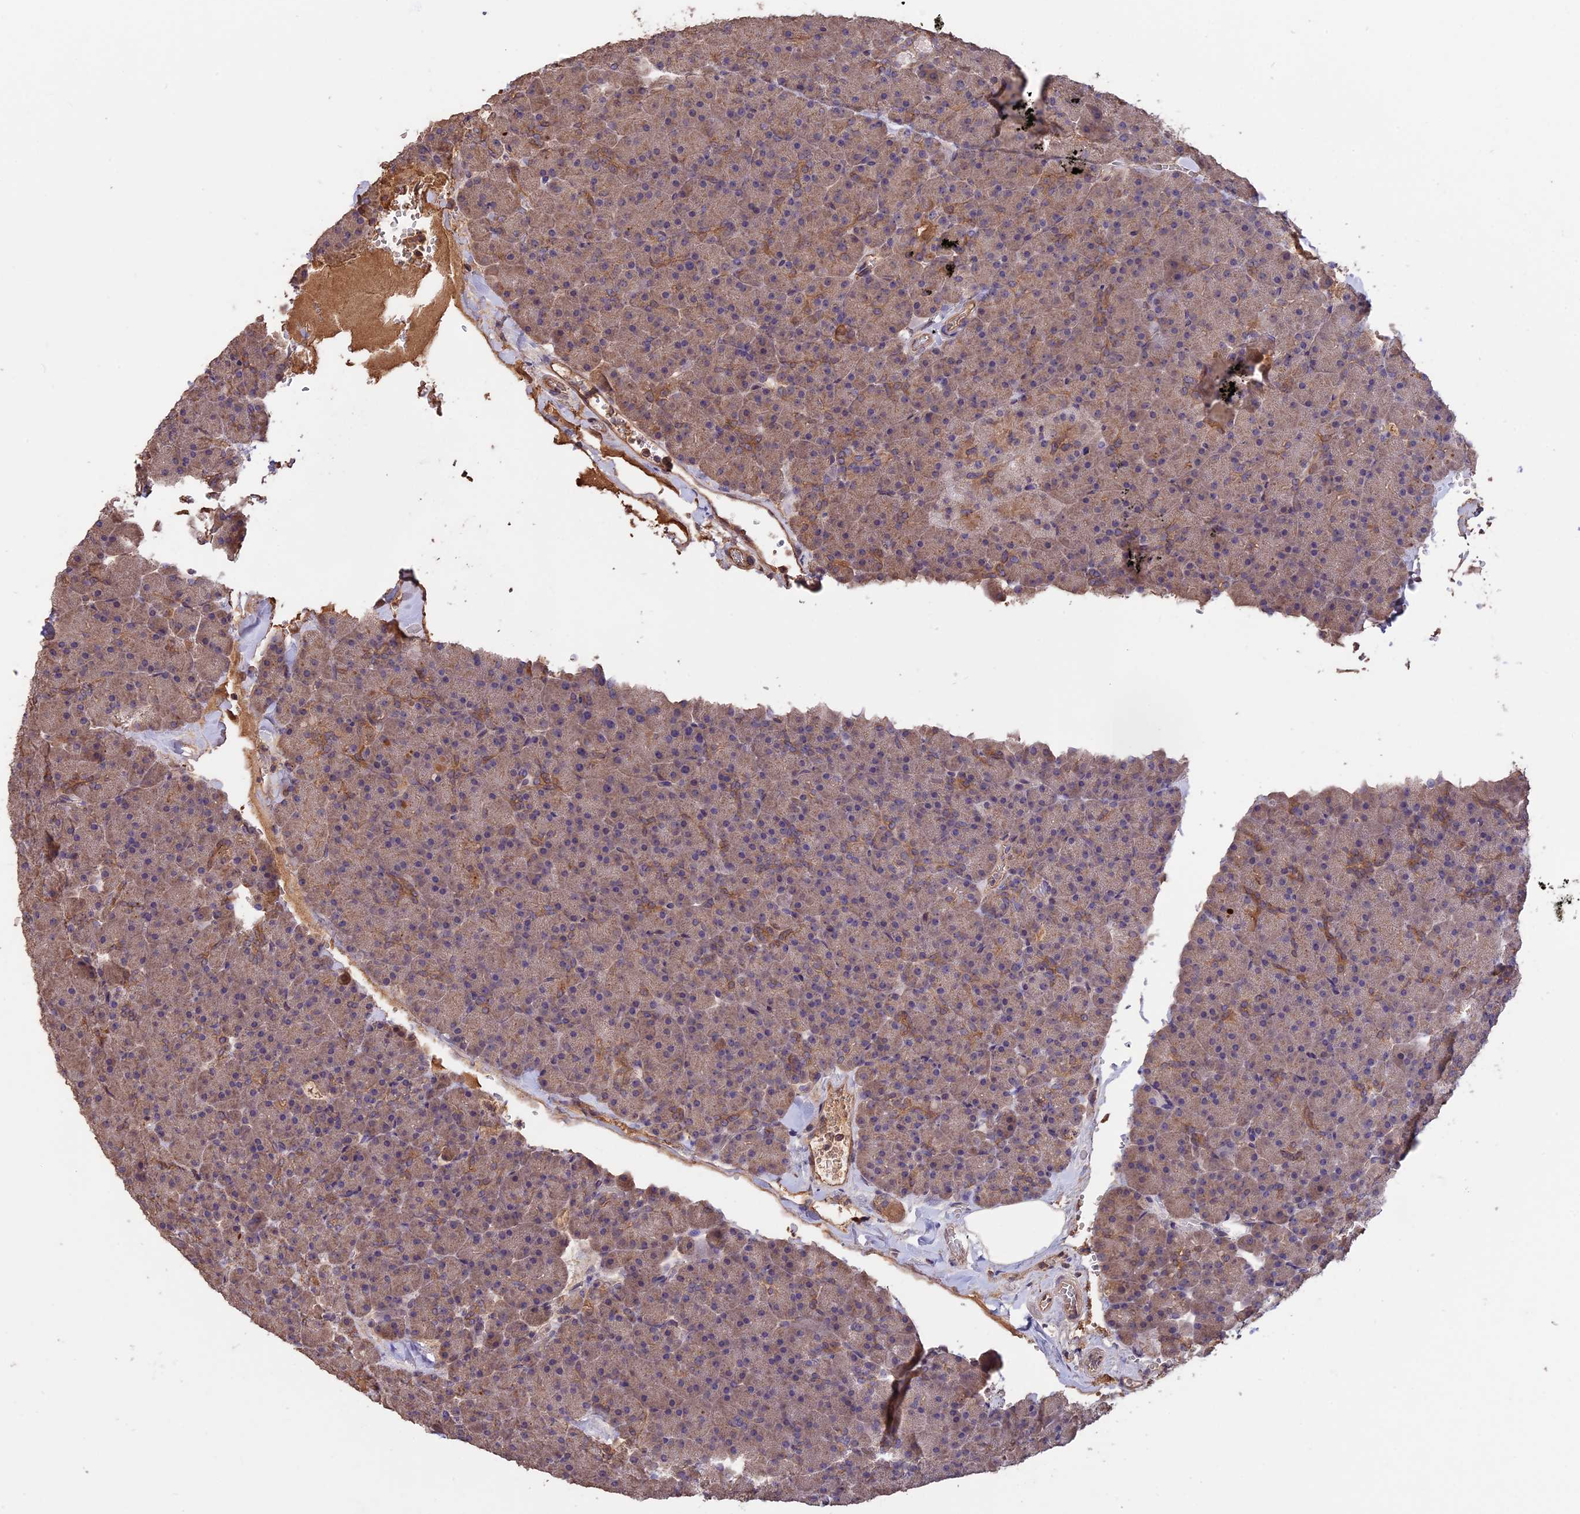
{"staining": {"intensity": "moderate", "quantity": "25%-75%", "location": "cytoplasmic/membranous,nuclear"}, "tissue": "pancreas", "cell_type": "Exocrine glandular cells", "image_type": "normal", "snomed": [{"axis": "morphology", "description": "Normal tissue, NOS"}, {"axis": "topography", "description": "Pancreas"}], "caption": "Protein expression analysis of unremarkable pancreas shows moderate cytoplasmic/membranous,nuclear expression in approximately 25%-75% of exocrine glandular cells.", "gene": "RASAL1", "patient": {"sex": "male", "age": 36}}